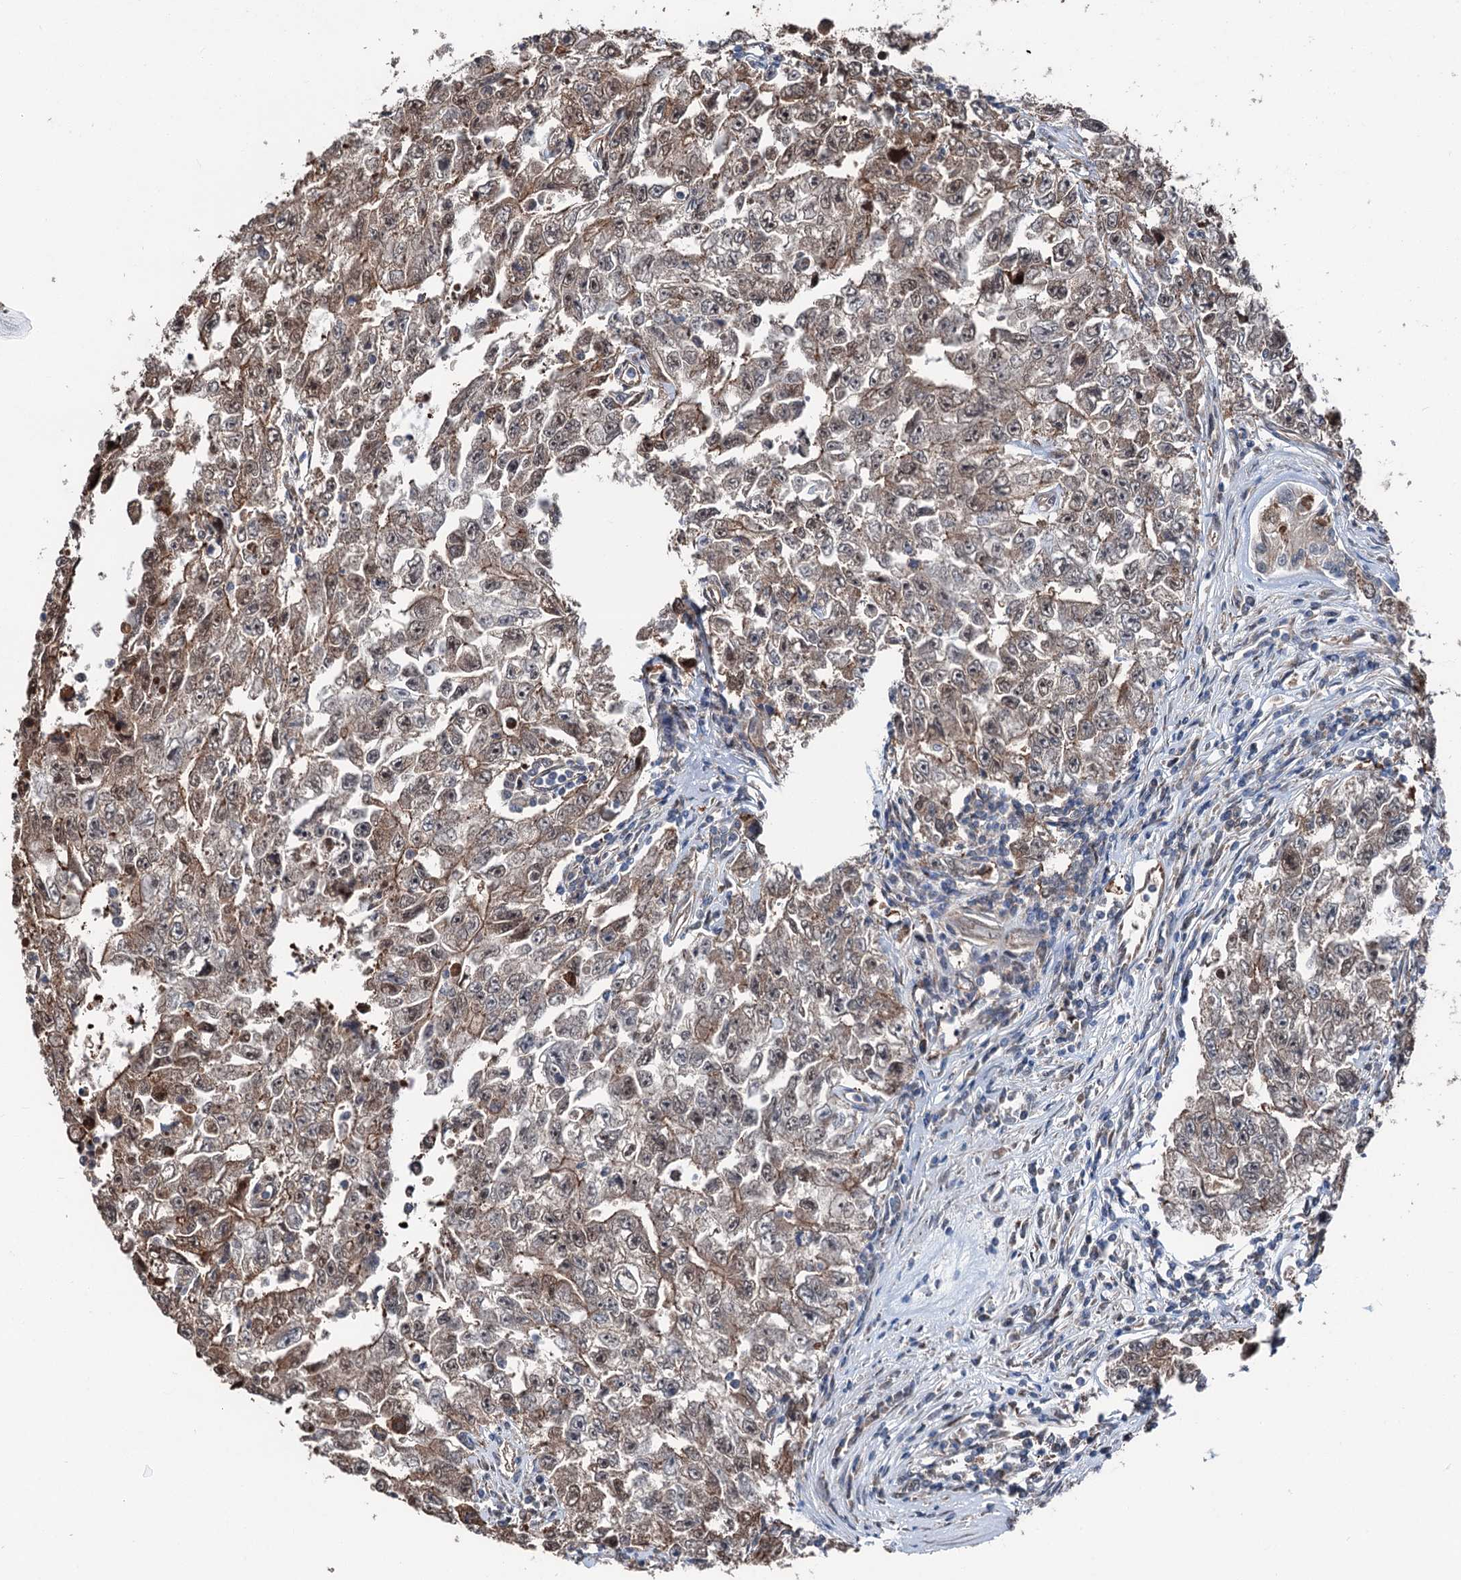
{"staining": {"intensity": "moderate", "quantity": "<25%", "location": "cytoplasmic/membranous"}, "tissue": "testis cancer", "cell_type": "Tumor cells", "image_type": "cancer", "snomed": [{"axis": "morphology", "description": "Carcinoma, Embryonal, NOS"}, {"axis": "topography", "description": "Testis"}], "caption": "Immunohistochemical staining of human testis embryonal carcinoma demonstrates low levels of moderate cytoplasmic/membranous protein positivity in approximately <25% of tumor cells. (Stains: DAB (3,3'-diaminobenzidine) in brown, nuclei in blue, Microscopy: brightfield microscopy at high magnification).", "gene": "PSMD13", "patient": {"sex": "male", "age": 17}}